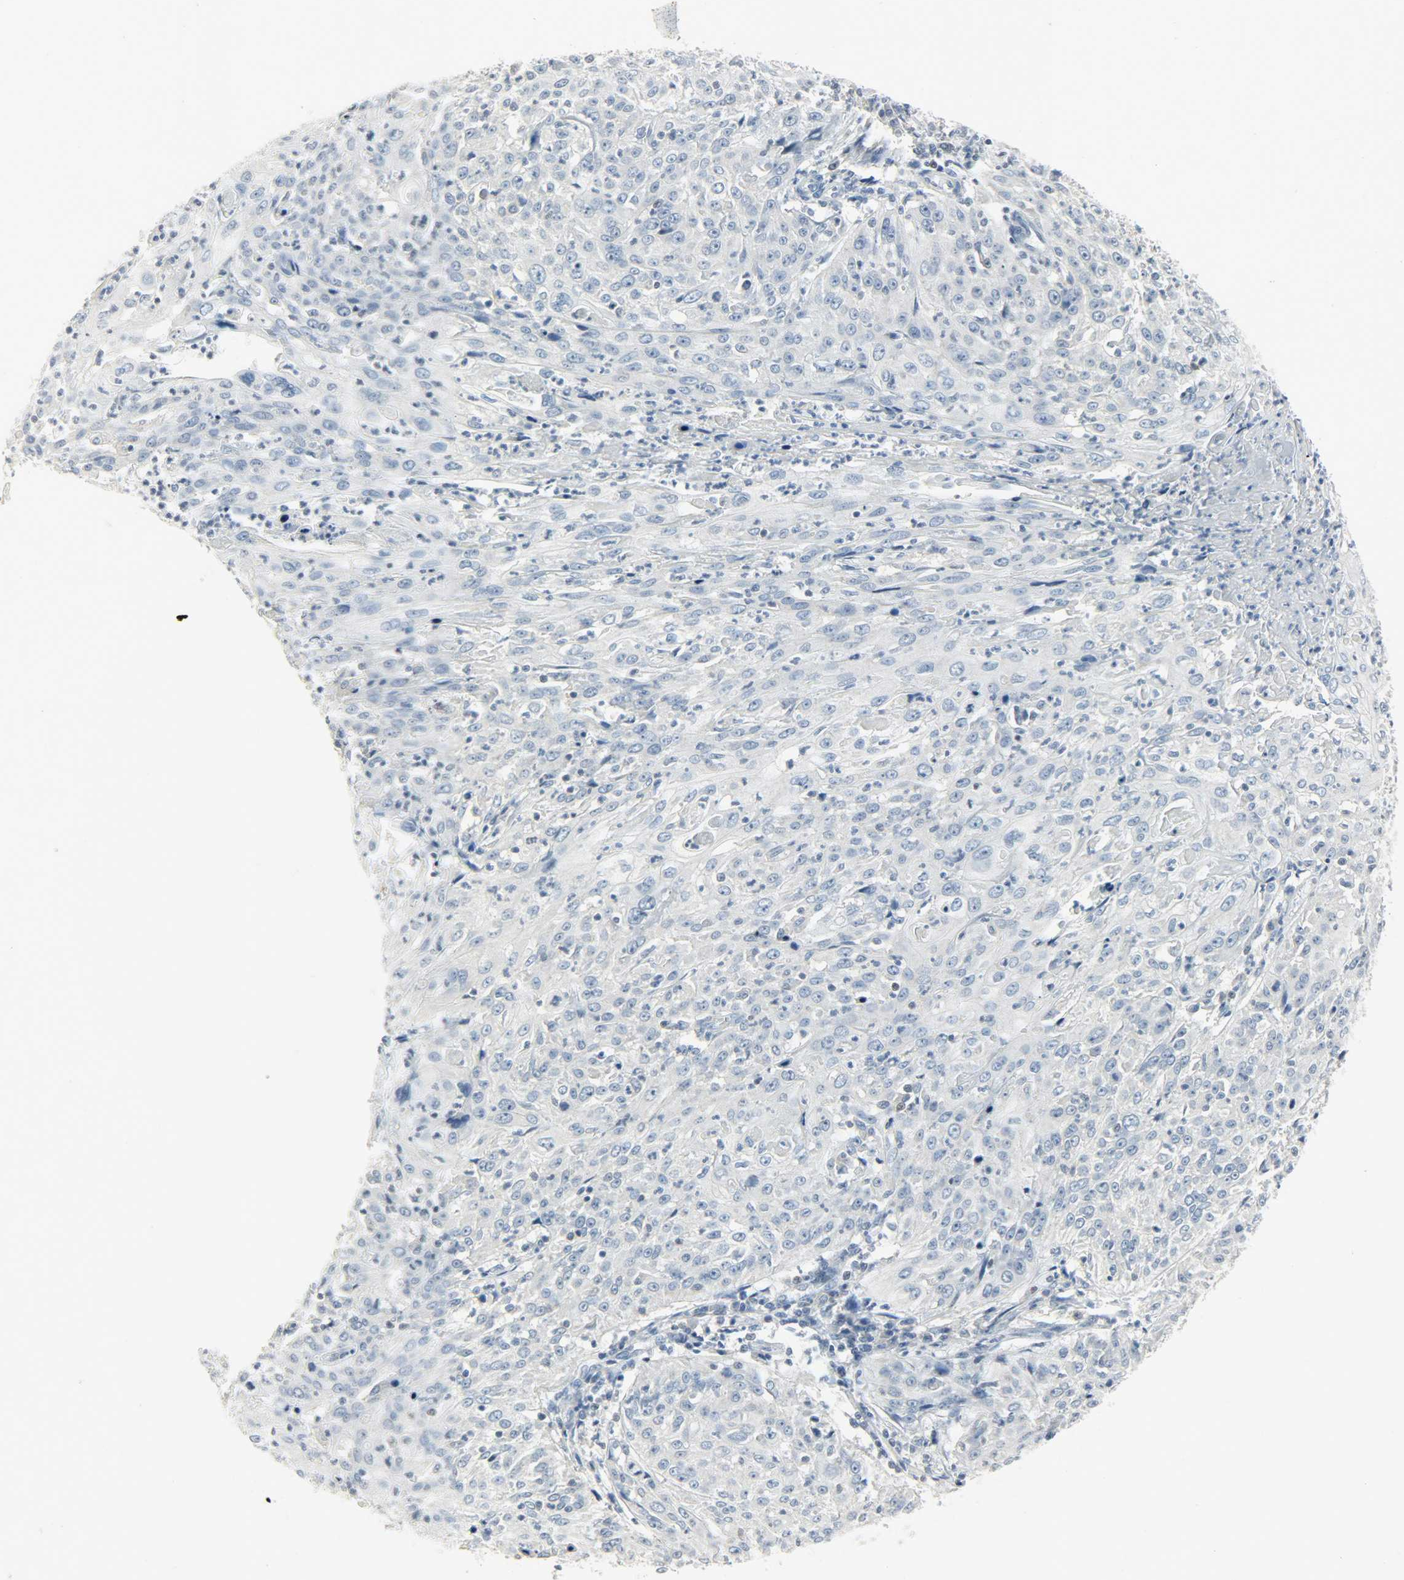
{"staining": {"intensity": "negative", "quantity": "none", "location": "none"}, "tissue": "cervical cancer", "cell_type": "Tumor cells", "image_type": "cancer", "snomed": [{"axis": "morphology", "description": "Squamous cell carcinoma, NOS"}, {"axis": "topography", "description": "Cervix"}], "caption": "DAB (3,3'-diaminobenzidine) immunohistochemical staining of cervical cancer (squamous cell carcinoma) displays no significant positivity in tumor cells.", "gene": "CAMK4", "patient": {"sex": "female", "age": 39}}